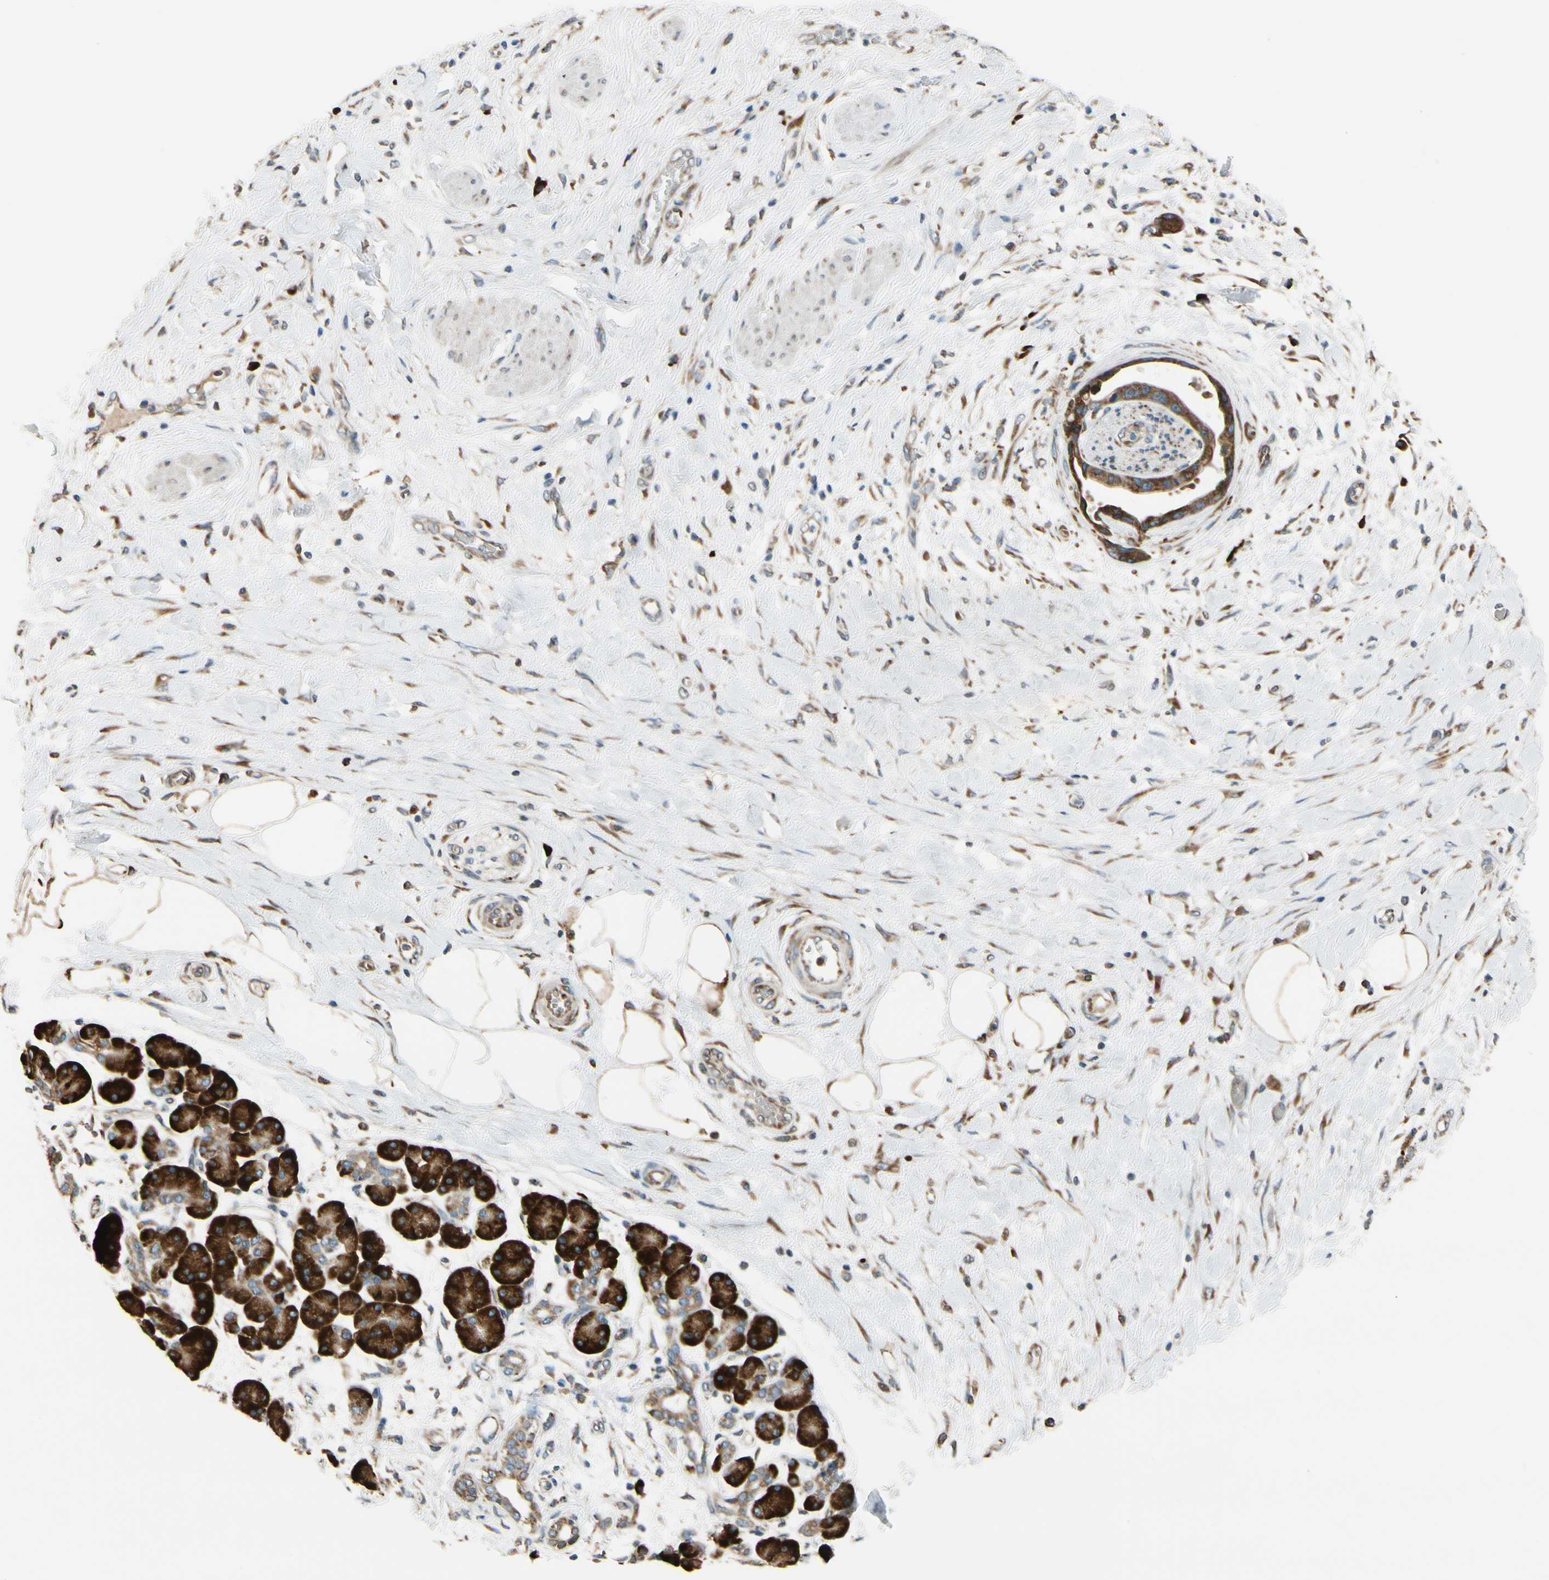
{"staining": {"intensity": "strong", "quantity": ">75%", "location": "cytoplasmic/membranous"}, "tissue": "pancreatic cancer", "cell_type": "Tumor cells", "image_type": "cancer", "snomed": [{"axis": "morphology", "description": "Adenocarcinoma, NOS"}, {"axis": "morphology", "description": "Adenocarcinoma, metastatic, NOS"}, {"axis": "topography", "description": "Lymph node"}, {"axis": "topography", "description": "Pancreas"}, {"axis": "topography", "description": "Duodenum"}], "caption": "Protein expression by immunohistochemistry (IHC) shows strong cytoplasmic/membranous expression in approximately >75% of tumor cells in pancreatic cancer.", "gene": "RPN2", "patient": {"sex": "female", "age": 64}}